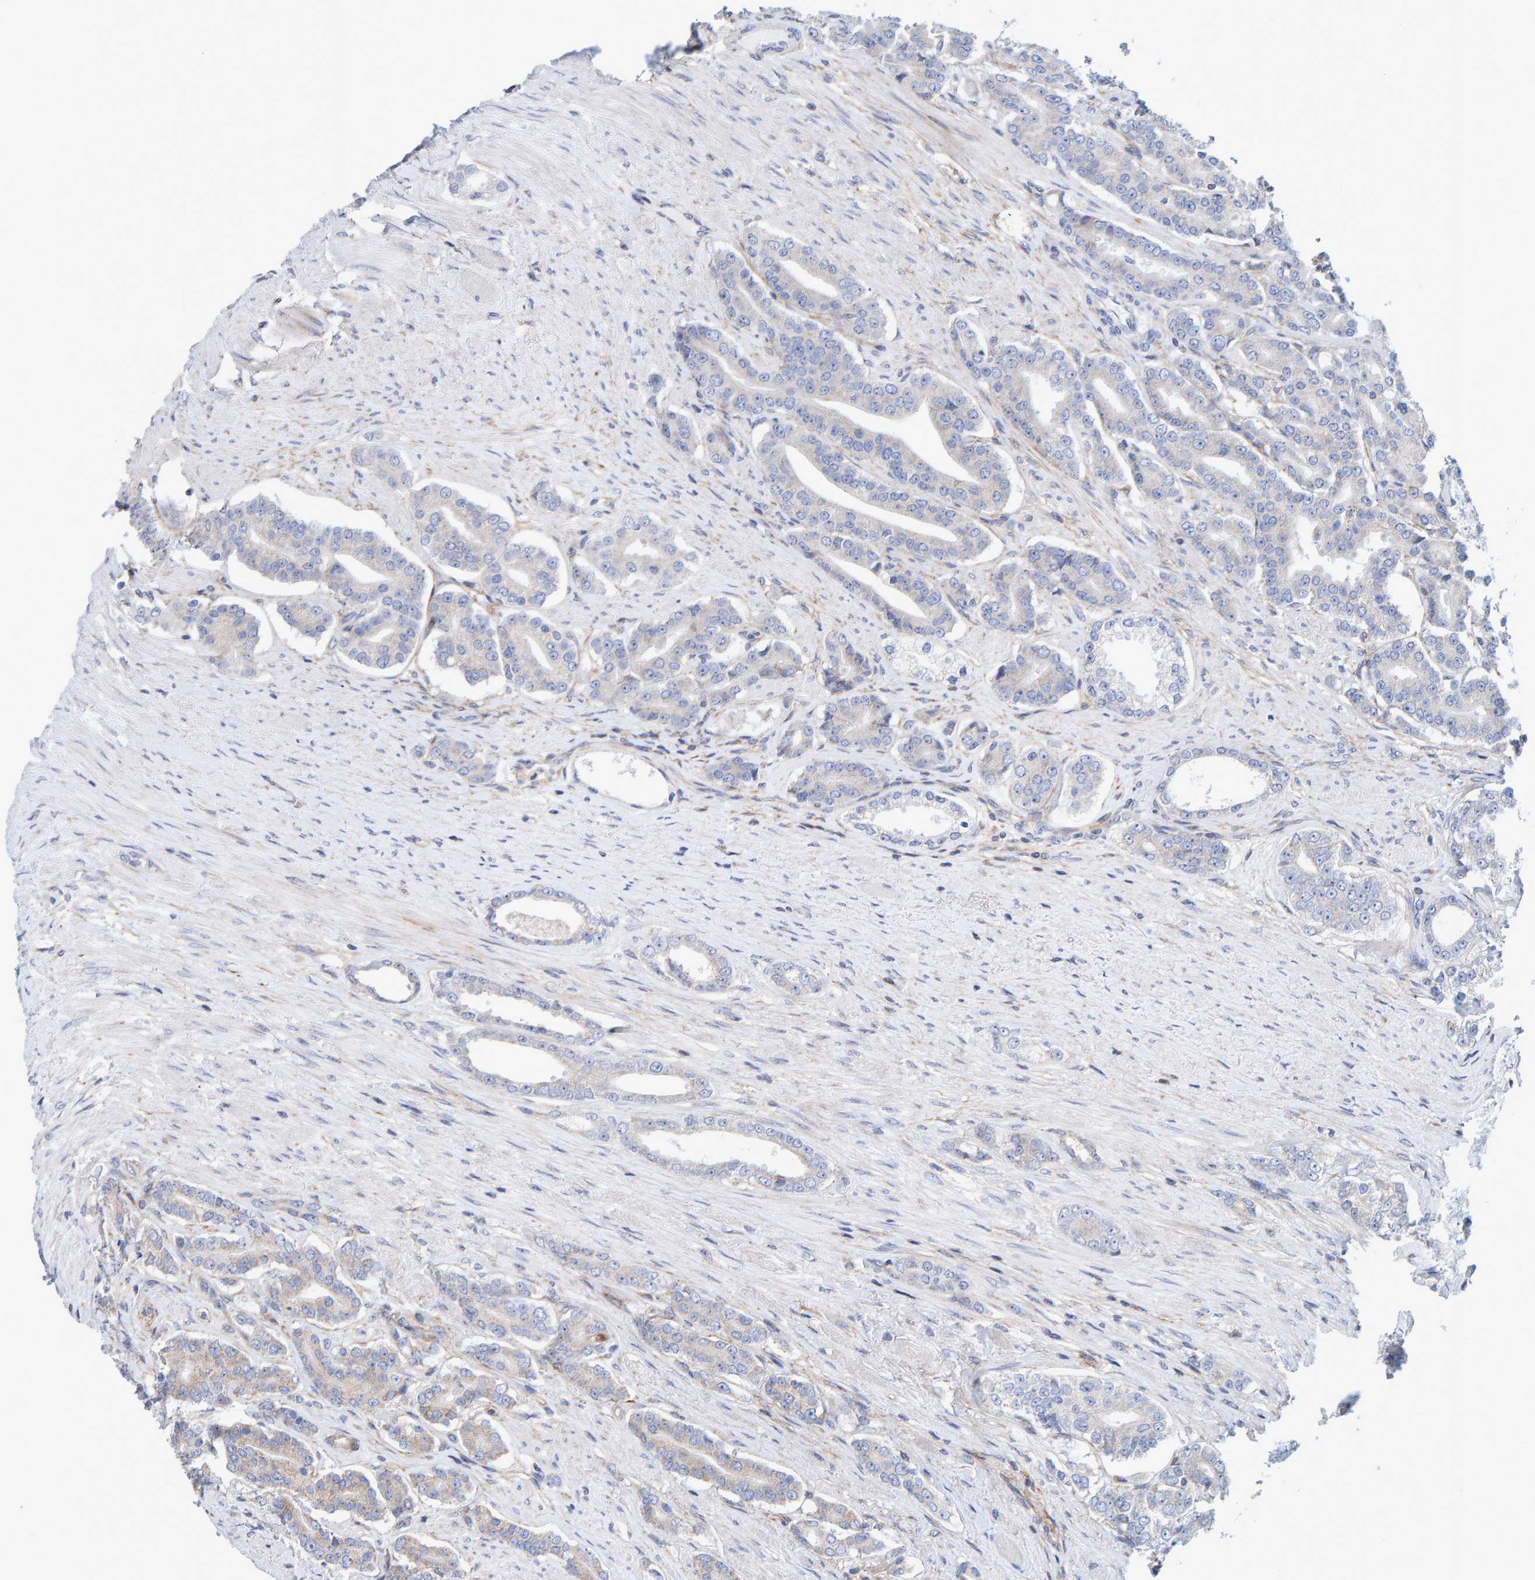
{"staining": {"intensity": "negative", "quantity": "none", "location": "none"}, "tissue": "prostate cancer", "cell_type": "Tumor cells", "image_type": "cancer", "snomed": [{"axis": "morphology", "description": "Adenocarcinoma, High grade"}, {"axis": "topography", "description": "Prostate"}], "caption": "Tumor cells show no significant positivity in prostate cancer. The staining is performed using DAB (3,3'-diaminobenzidine) brown chromogen with nuclei counter-stained in using hematoxylin.", "gene": "RGP1", "patient": {"sex": "male", "age": 71}}